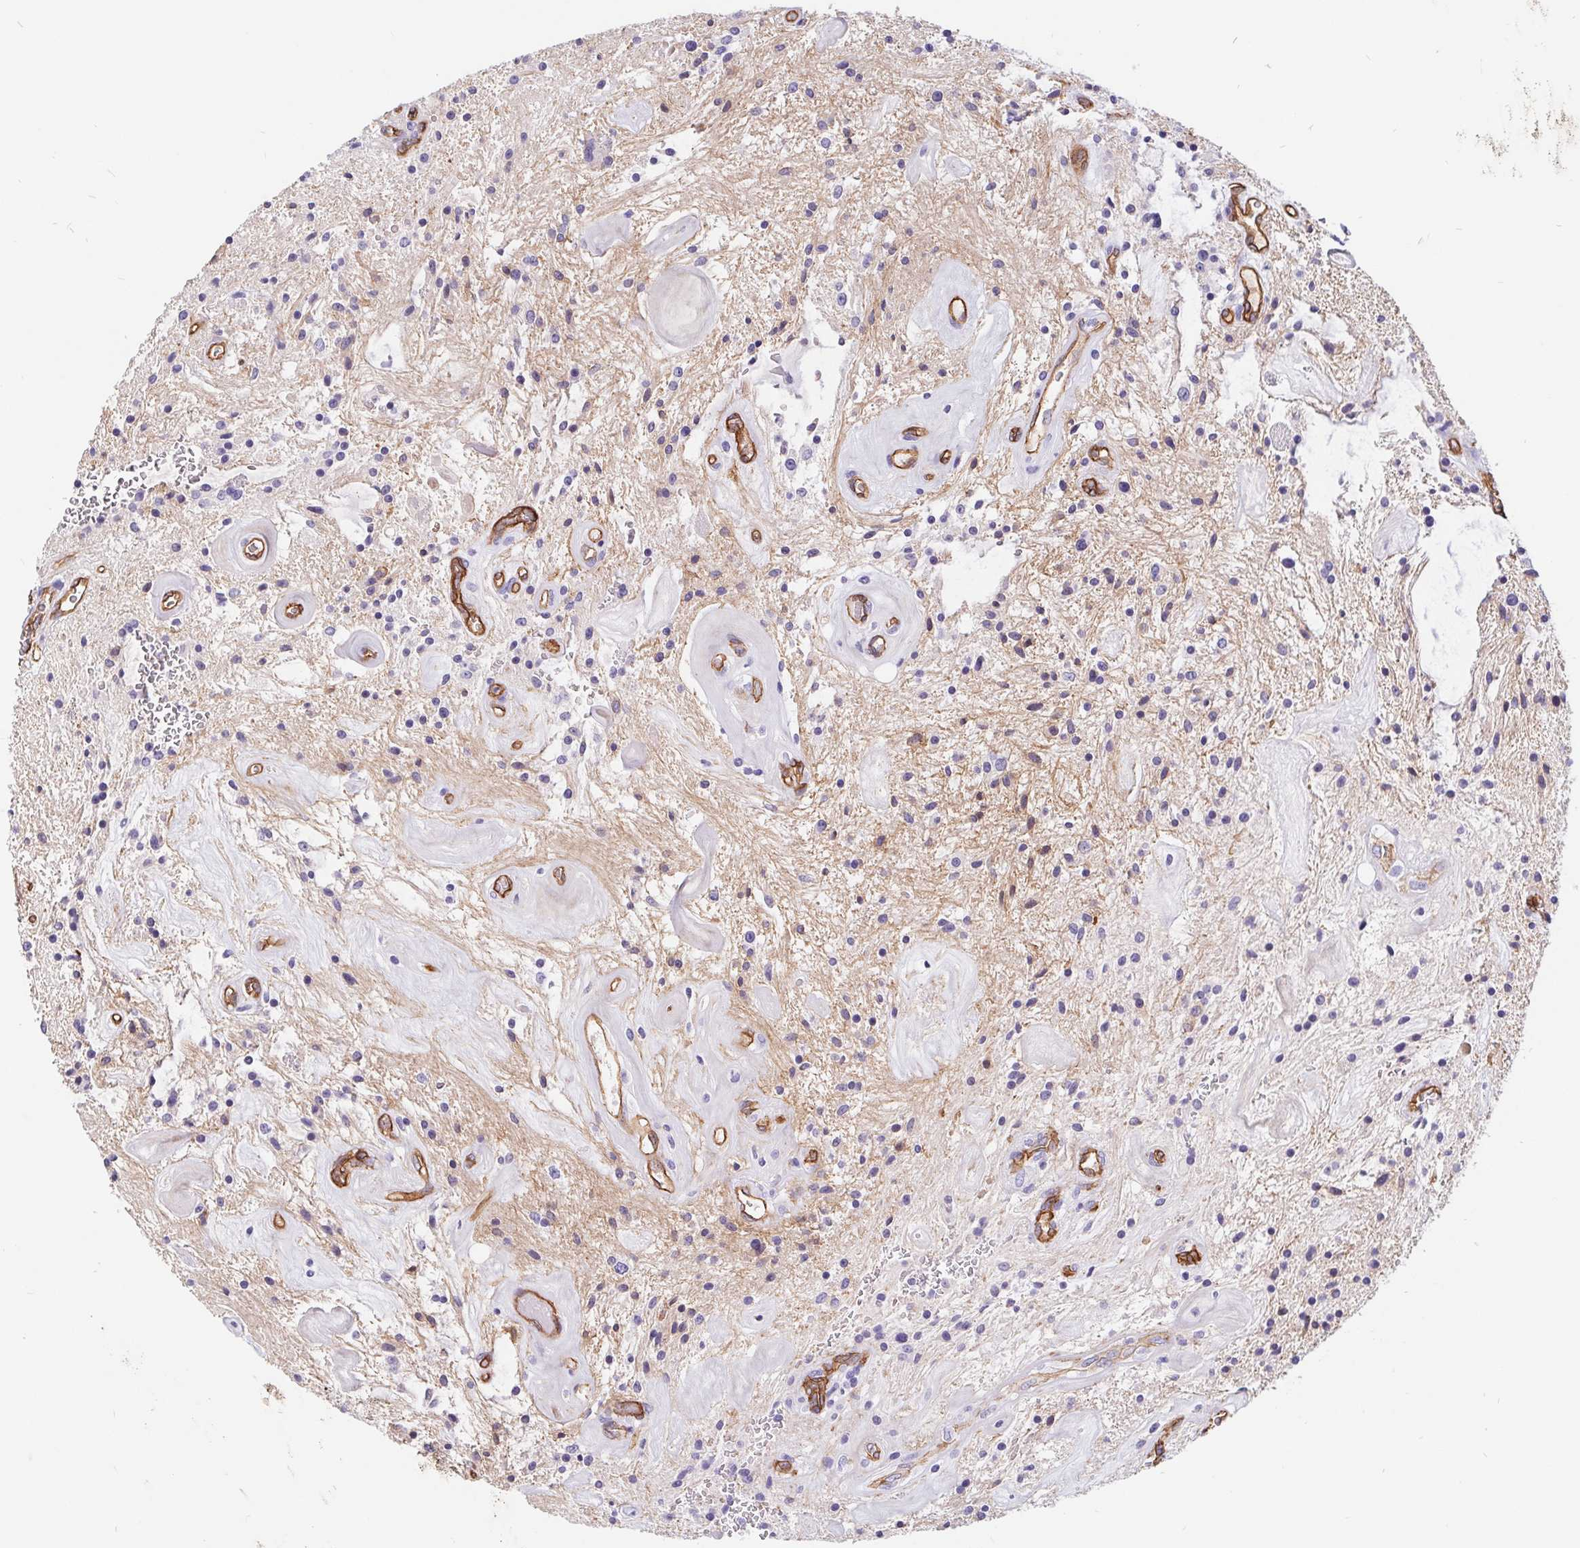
{"staining": {"intensity": "negative", "quantity": "none", "location": "none"}, "tissue": "glioma", "cell_type": "Tumor cells", "image_type": "cancer", "snomed": [{"axis": "morphology", "description": "Glioma, malignant, Low grade"}, {"axis": "topography", "description": "Cerebellum"}], "caption": "There is no significant expression in tumor cells of glioma.", "gene": "LIMCH1", "patient": {"sex": "female", "age": 14}}